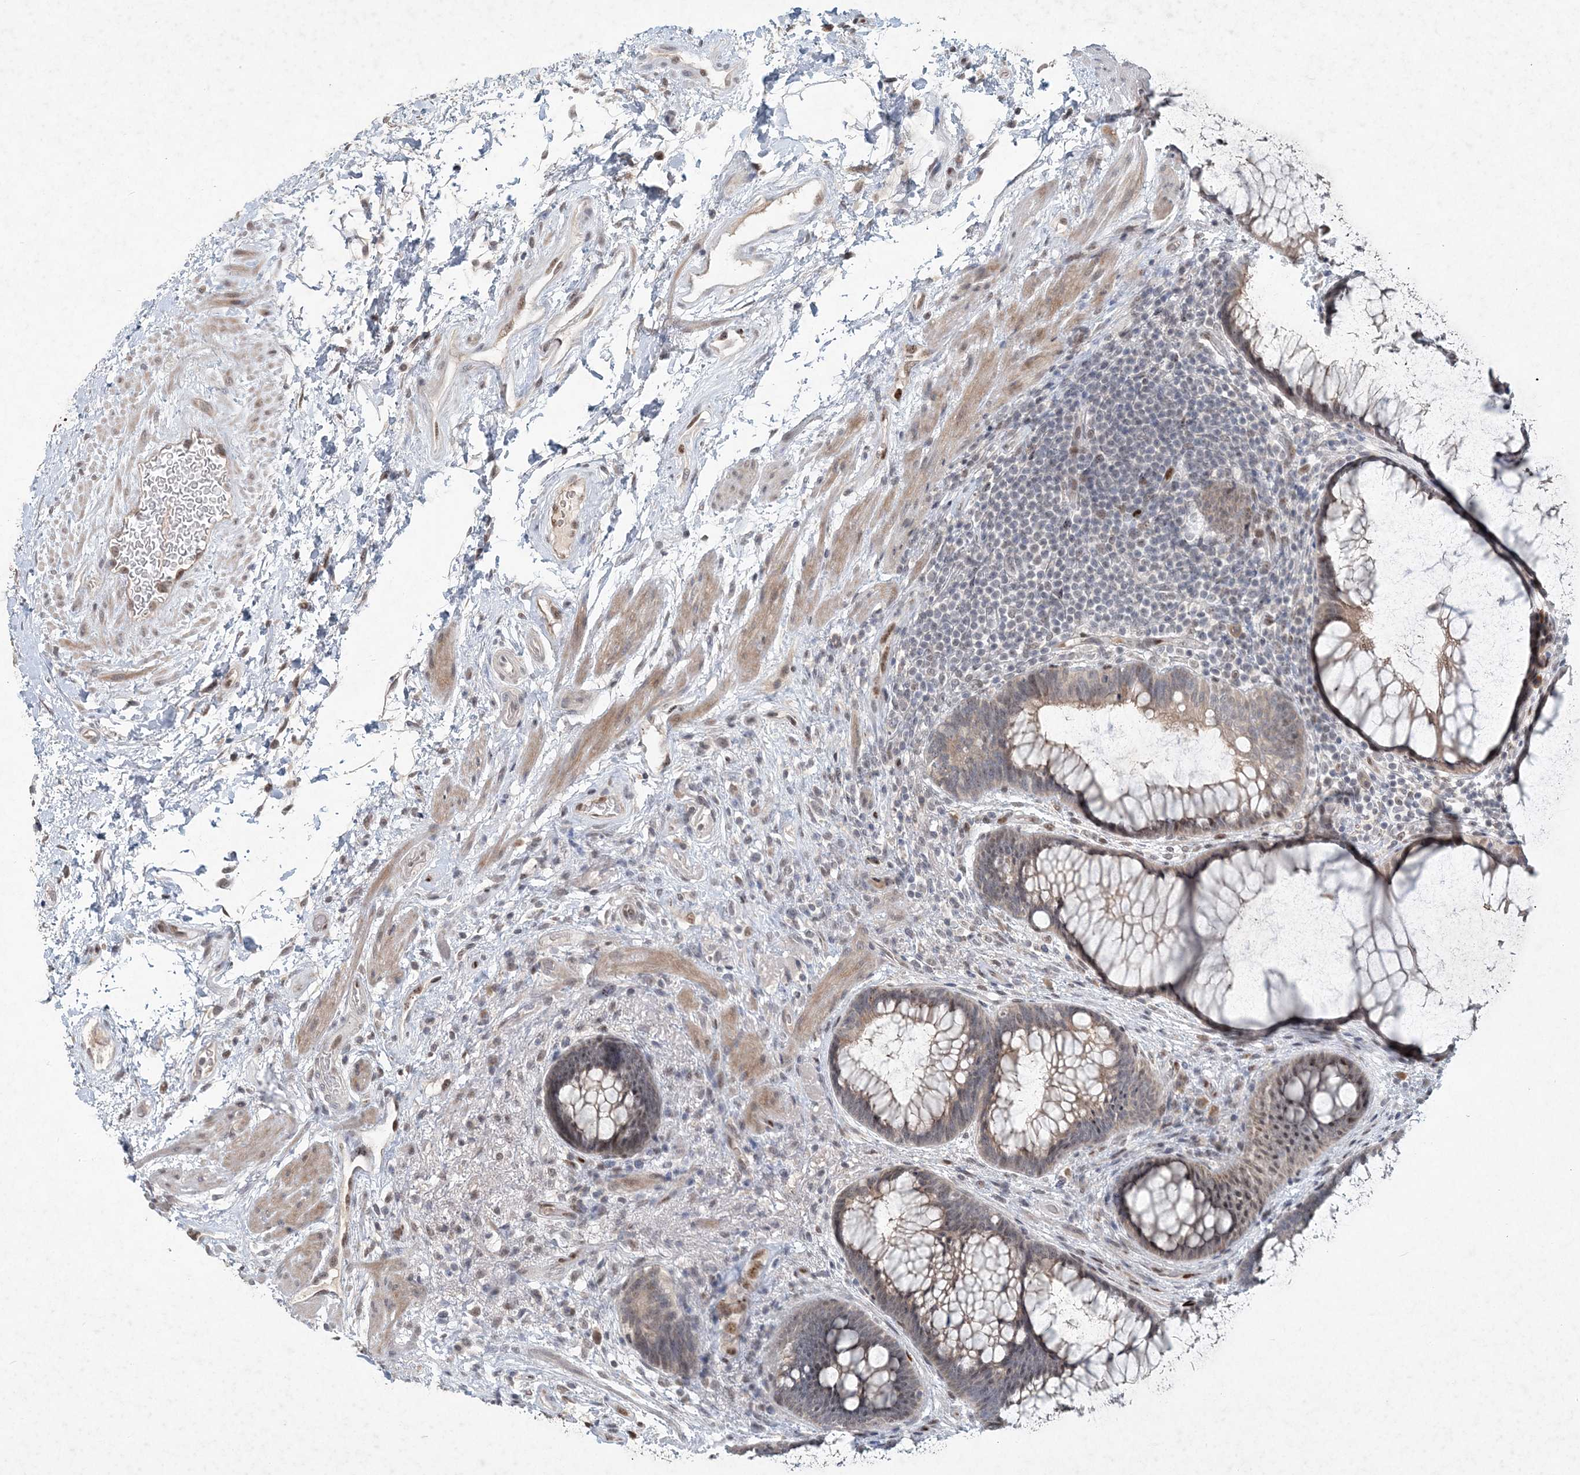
{"staining": {"intensity": "weak", "quantity": ">75%", "location": "cytoplasmic/membranous"}, "tissue": "rectum", "cell_type": "Glandular cells", "image_type": "normal", "snomed": [{"axis": "morphology", "description": "Normal tissue, NOS"}, {"axis": "topography", "description": "Rectum"}], "caption": "IHC (DAB) staining of benign rectum demonstrates weak cytoplasmic/membranous protein staining in about >75% of glandular cells.", "gene": "GIN1", "patient": {"sex": "male", "age": 51}}